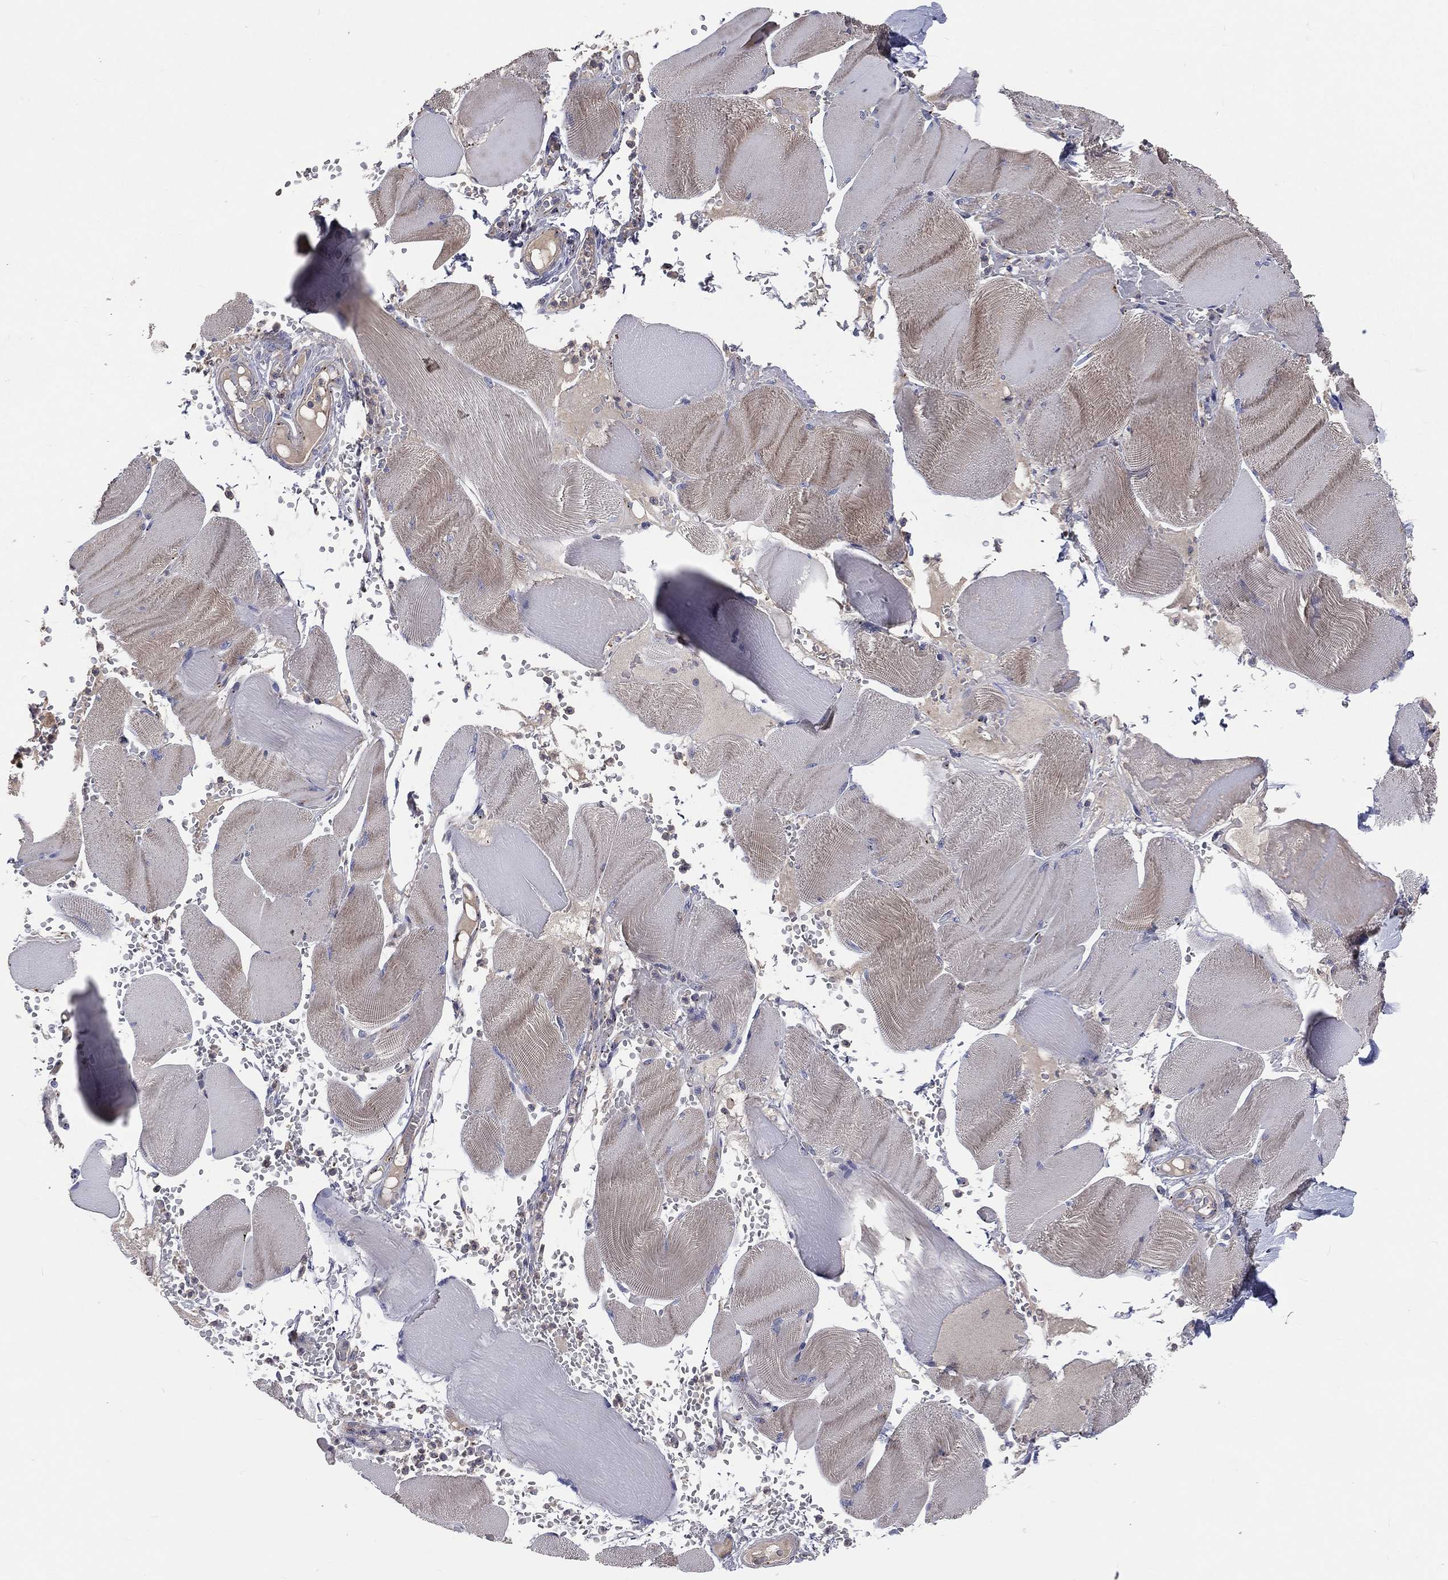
{"staining": {"intensity": "weak", "quantity": "<25%", "location": "cytoplasmic/membranous"}, "tissue": "skeletal muscle", "cell_type": "Myocytes", "image_type": "normal", "snomed": [{"axis": "morphology", "description": "Normal tissue, NOS"}, {"axis": "topography", "description": "Skeletal muscle"}], "caption": "Immunohistochemistry (IHC) histopathology image of benign skeletal muscle: skeletal muscle stained with DAB reveals no significant protein expression in myocytes.", "gene": "CROCC", "patient": {"sex": "male", "age": 56}}